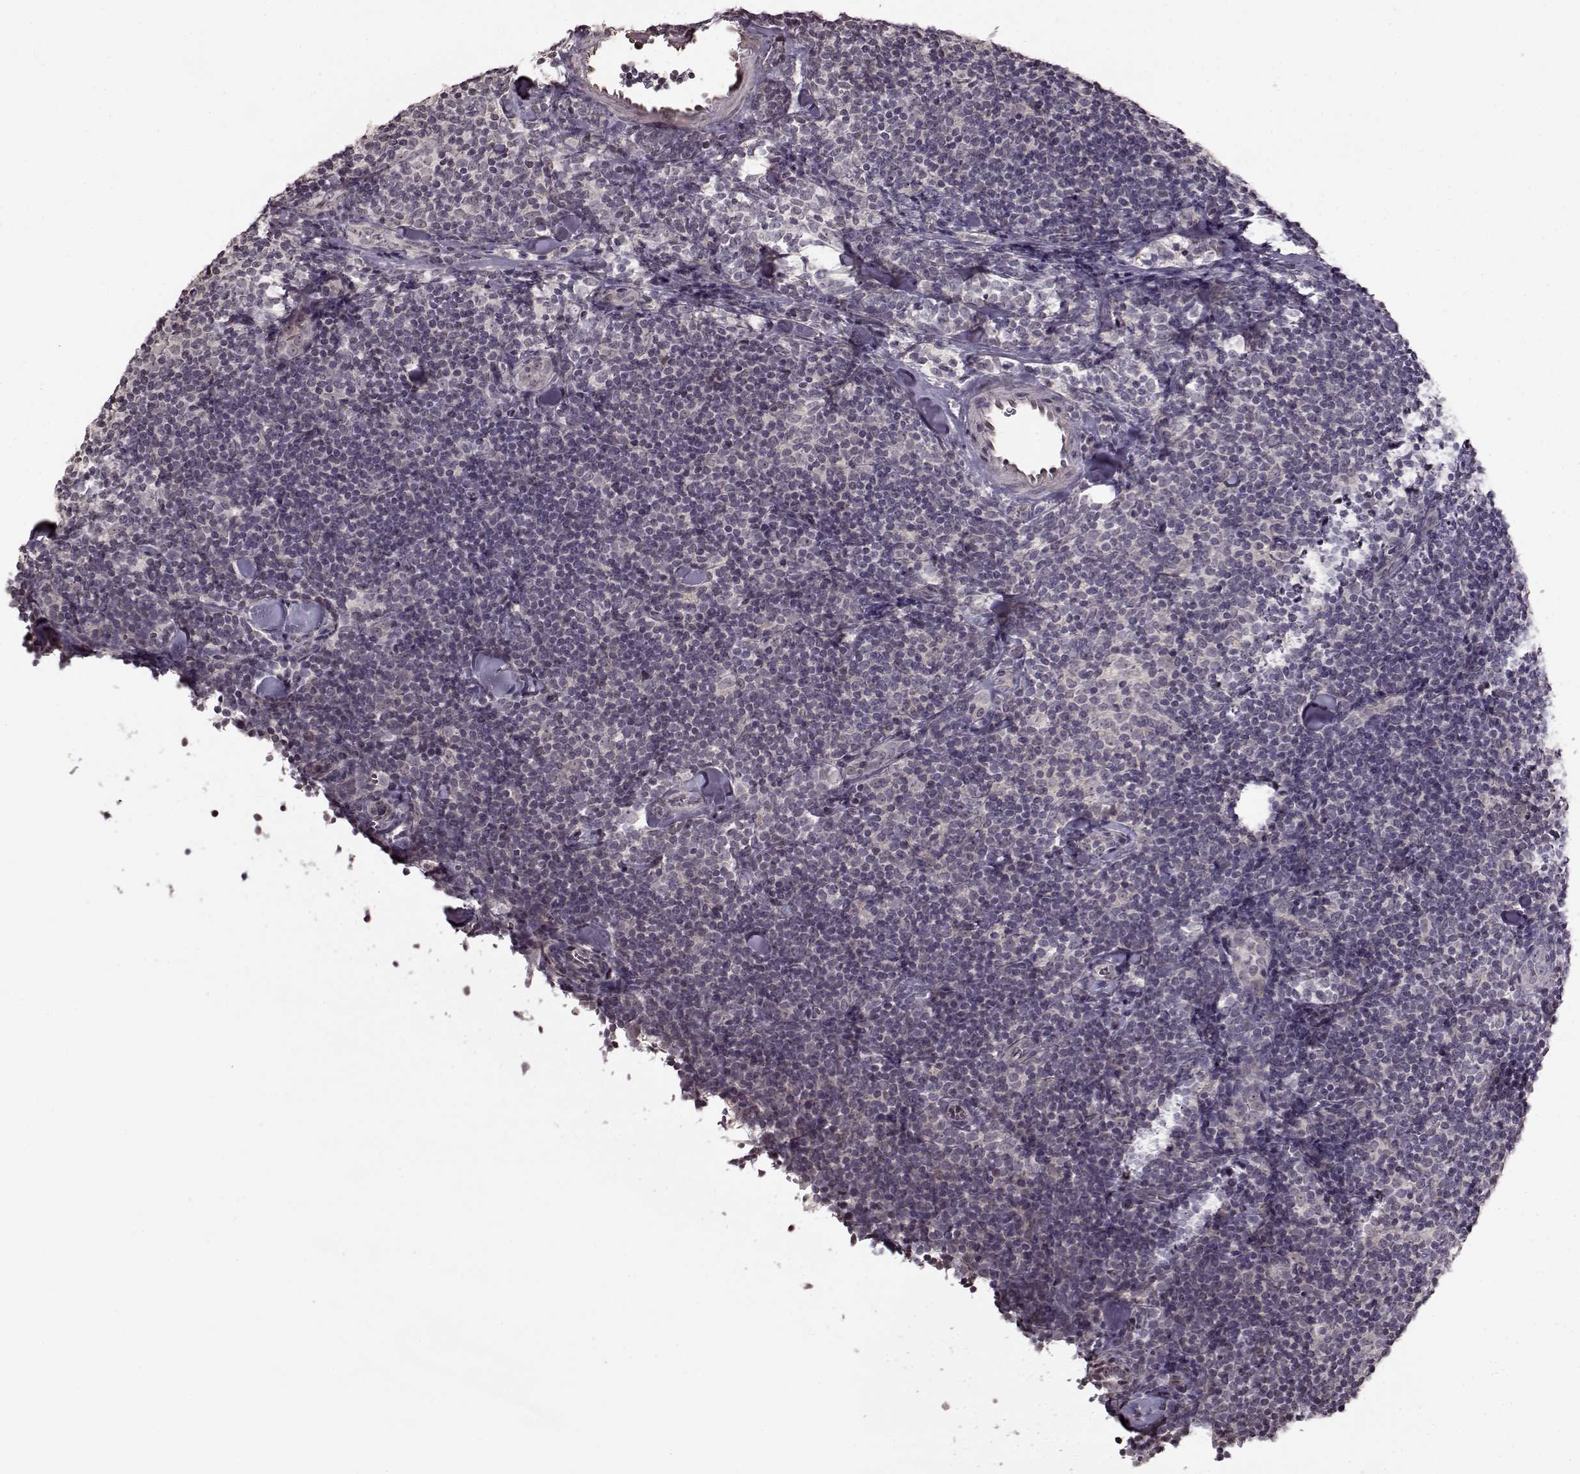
{"staining": {"intensity": "negative", "quantity": "none", "location": "none"}, "tissue": "lymphoma", "cell_type": "Tumor cells", "image_type": "cancer", "snomed": [{"axis": "morphology", "description": "Malignant lymphoma, non-Hodgkin's type, Low grade"}, {"axis": "topography", "description": "Lymph node"}], "caption": "Immunohistochemistry (IHC) image of neoplastic tissue: lymphoma stained with DAB (3,3'-diaminobenzidine) displays no significant protein positivity in tumor cells.", "gene": "FSHB", "patient": {"sex": "female", "age": 56}}